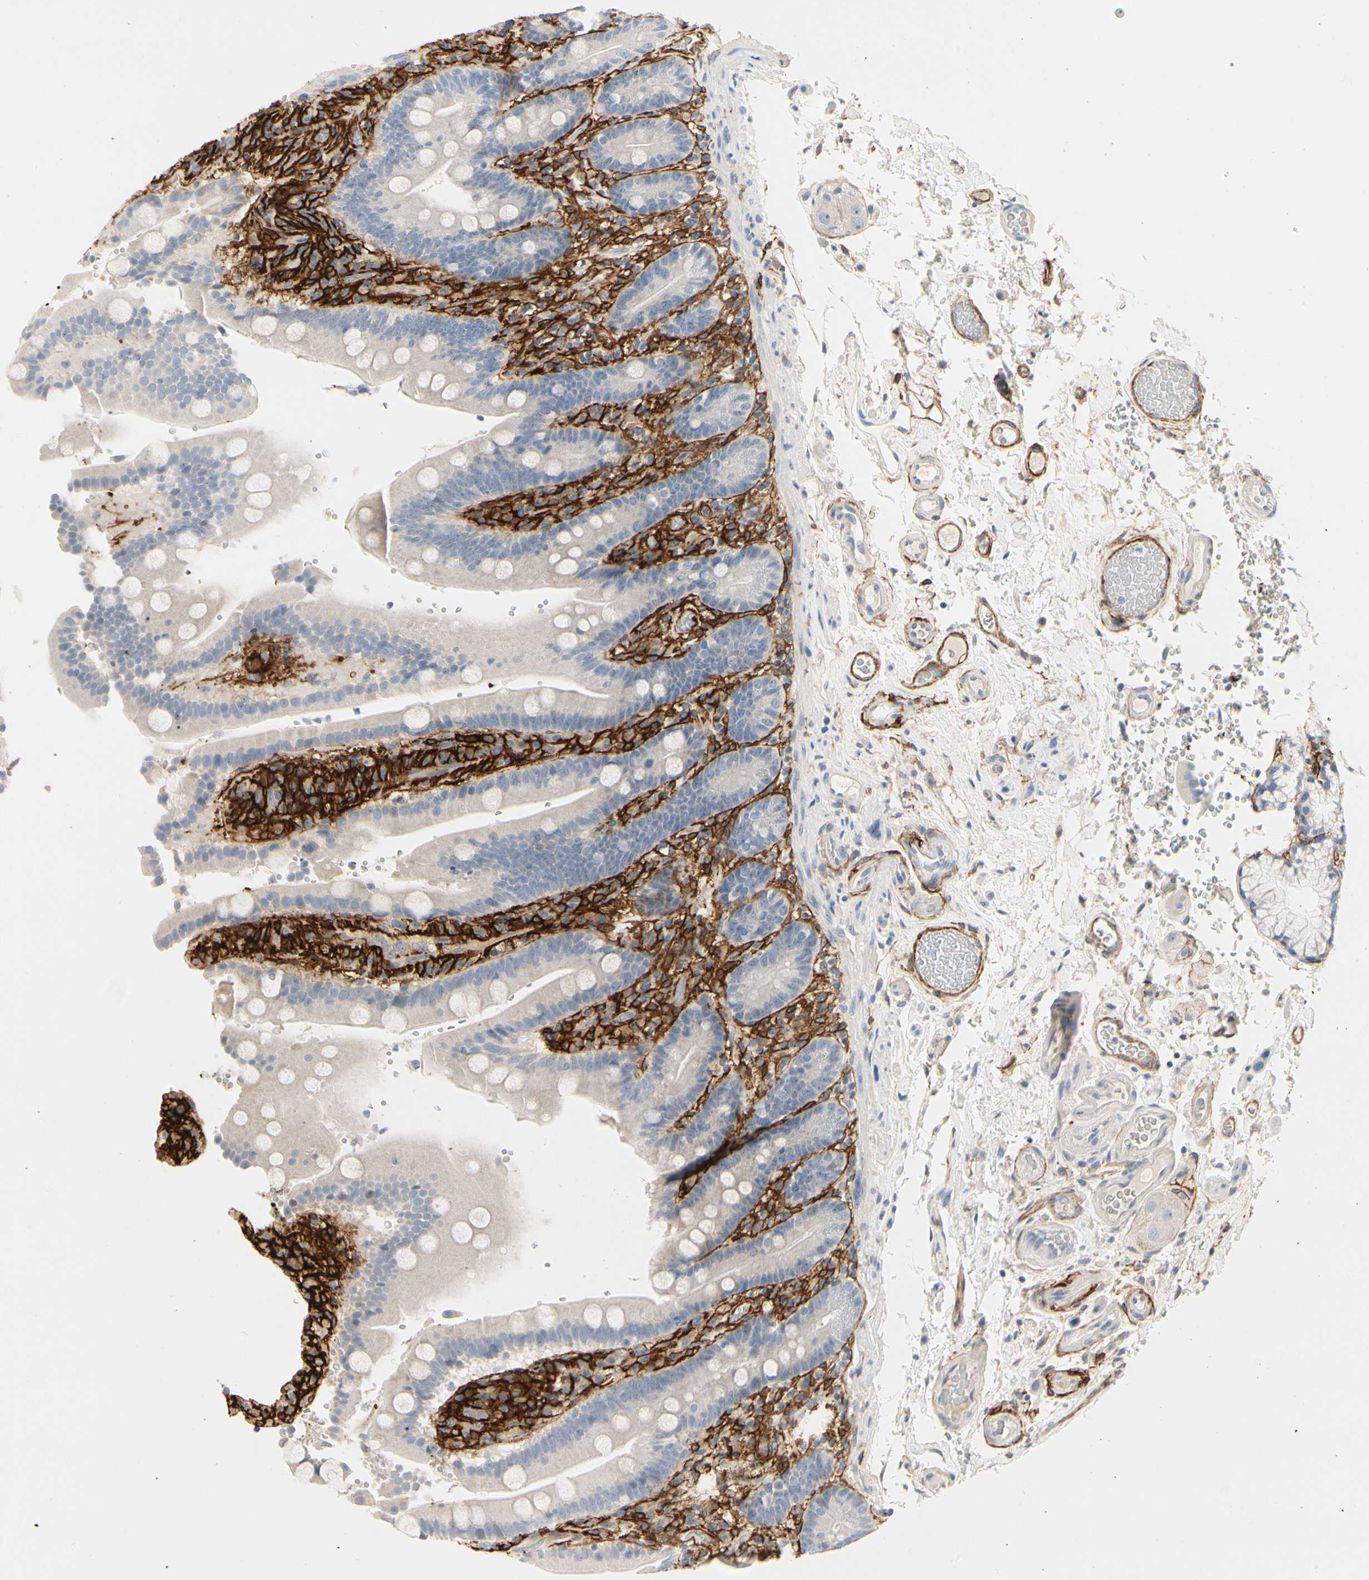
{"staining": {"intensity": "negative", "quantity": "none", "location": "none"}, "tissue": "duodenum", "cell_type": "Glandular cells", "image_type": "normal", "snomed": [{"axis": "morphology", "description": "Normal tissue, NOS"}, {"axis": "topography", "description": "Small intestine, NOS"}], "caption": "The histopathology image reveals no staining of glandular cells in benign duodenum.", "gene": "GGT5", "patient": {"sex": "female", "age": 71}}